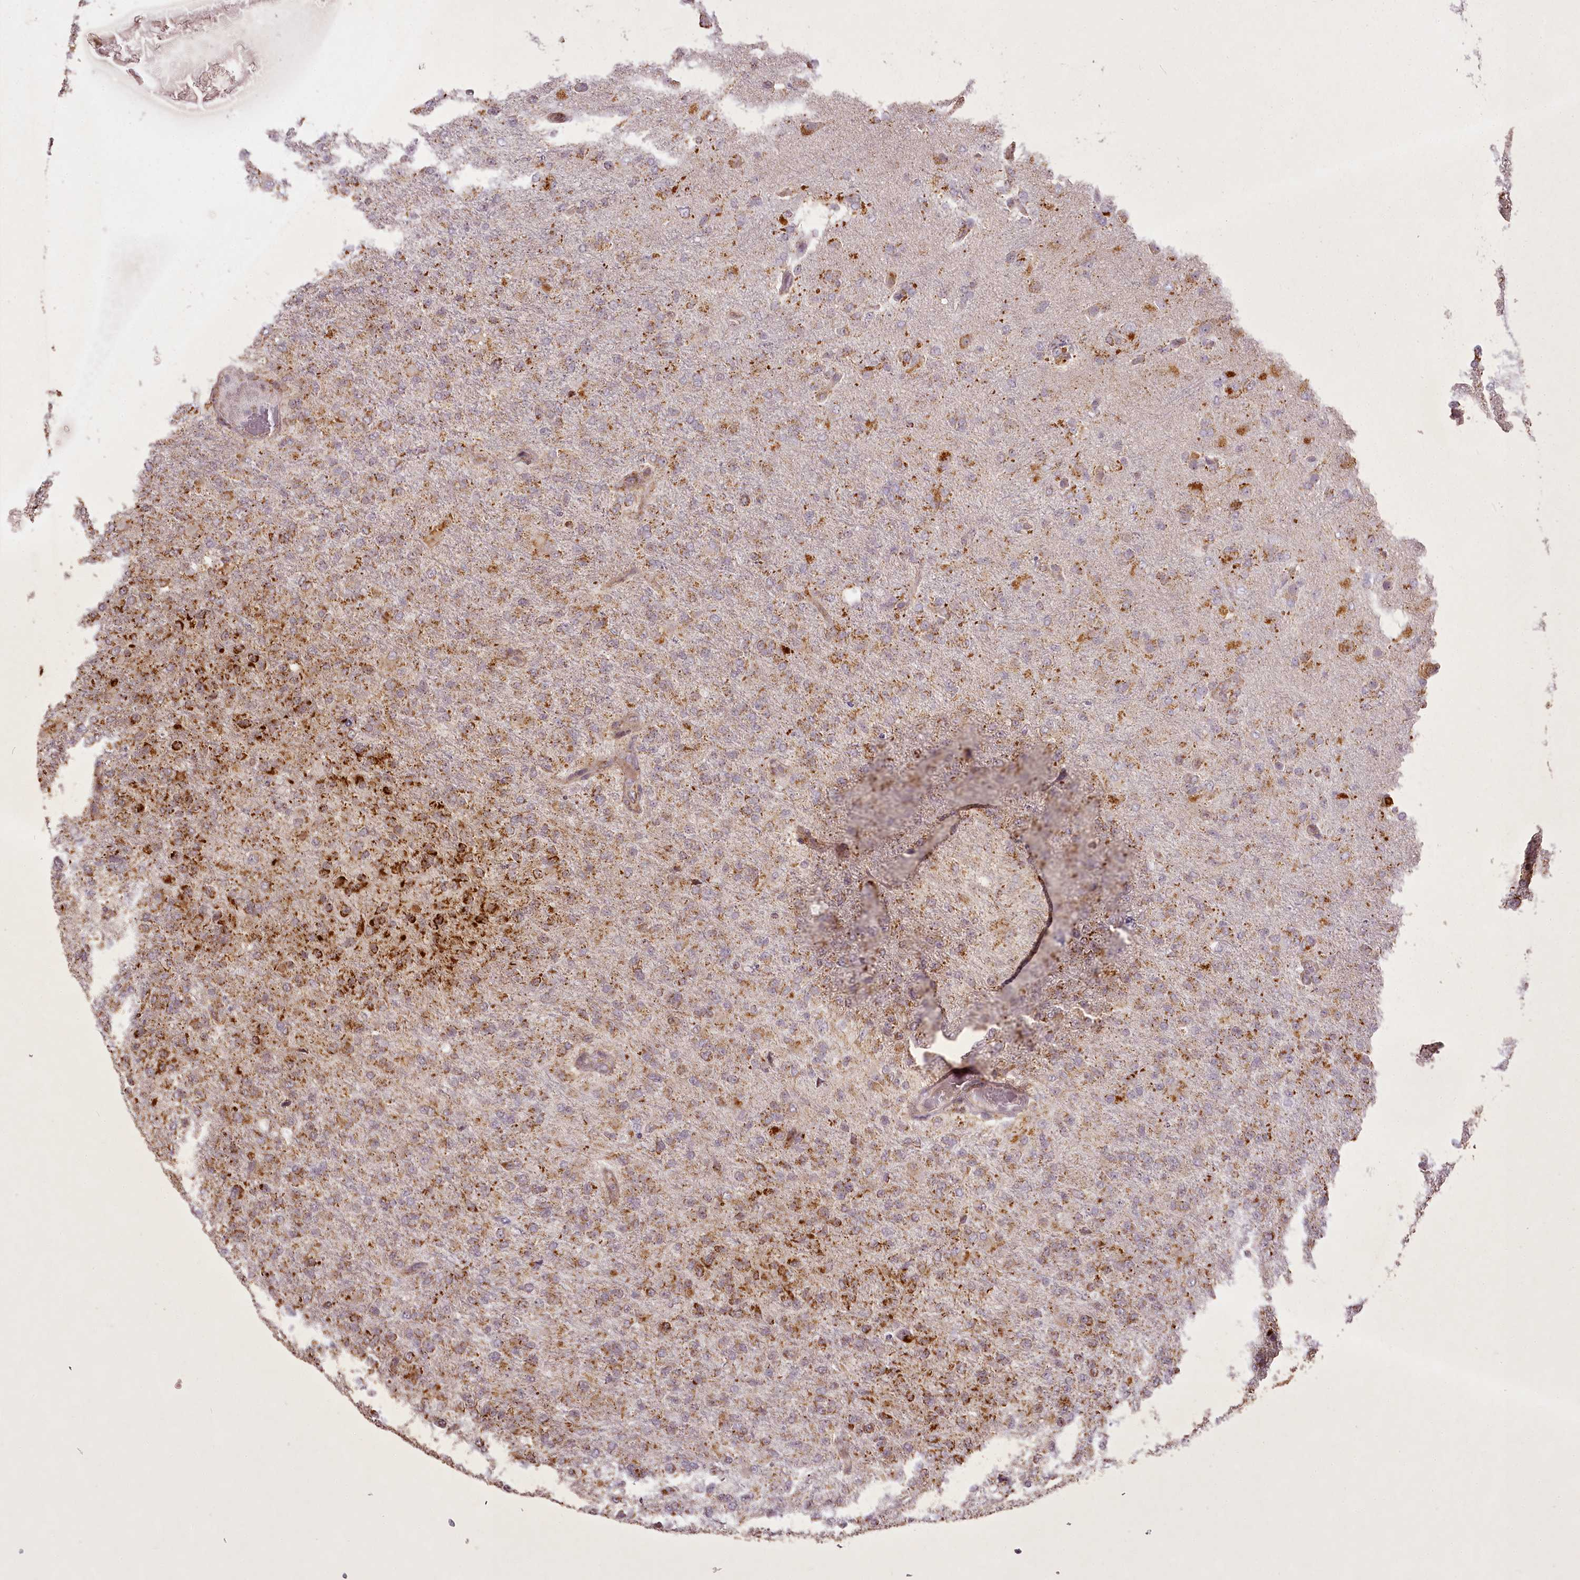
{"staining": {"intensity": "strong", "quantity": "25%-75%", "location": "cytoplasmic/membranous"}, "tissue": "glioma", "cell_type": "Tumor cells", "image_type": "cancer", "snomed": [{"axis": "morphology", "description": "Glioma, malignant, High grade"}, {"axis": "topography", "description": "Brain"}], "caption": "Brown immunohistochemical staining in human glioma shows strong cytoplasmic/membranous expression in approximately 25%-75% of tumor cells.", "gene": "CHCHD2", "patient": {"sex": "female", "age": 74}}